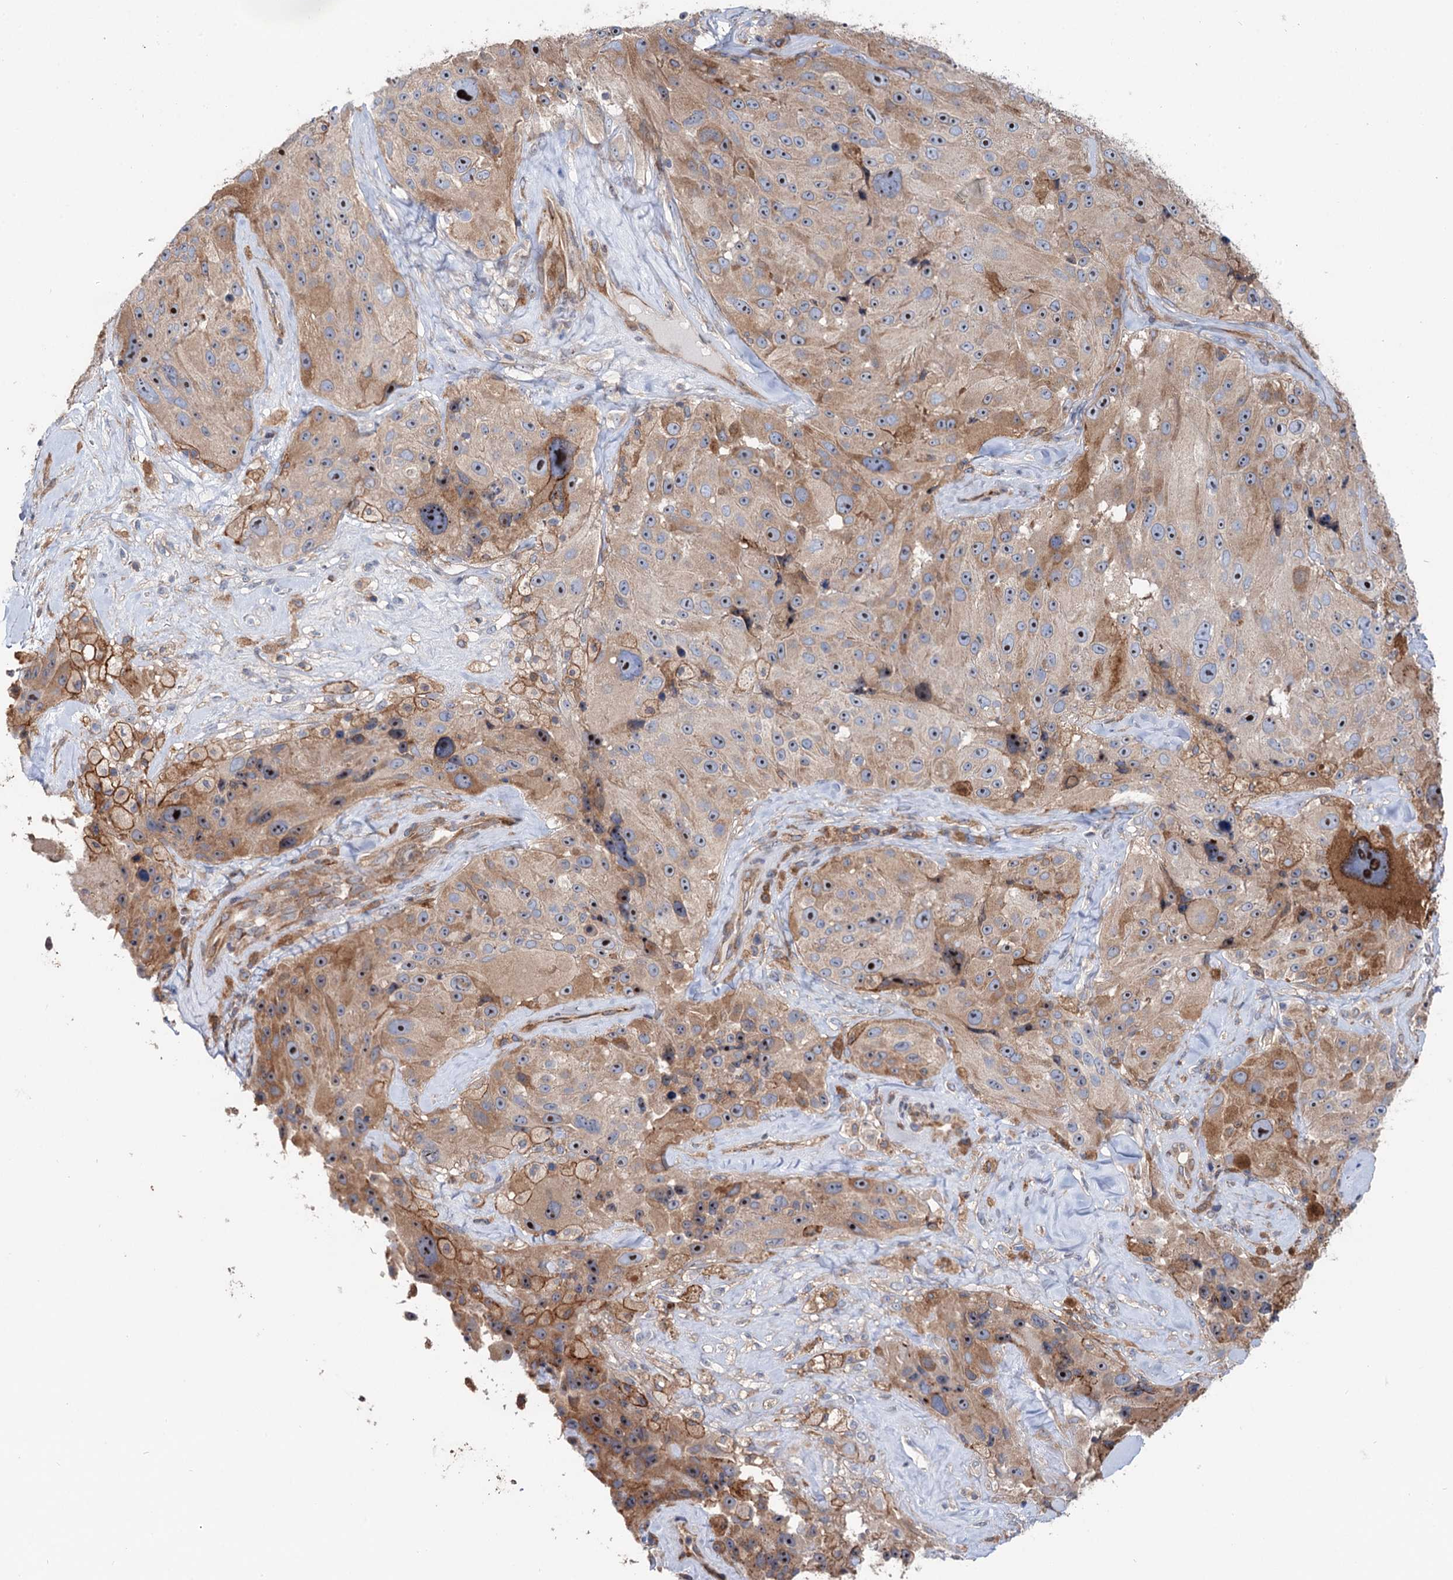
{"staining": {"intensity": "moderate", "quantity": ">75%", "location": "cytoplasmic/membranous"}, "tissue": "melanoma", "cell_type": "Tumor cells", "image_type": "cancer", "snomed": [{"axis": "morphology", "description": "Malignant melanoma, Metastatic site"}, {"axis": "topography", "description": "Lymph node"}], "caption": "The photomicrograph exhibits a brown stain indicating the presence of a protein in the cytoplasmic/membranous of tumor cells in malignant melanoma (metastatic site).", "gene": "PTDSS2", "patient": {"sex": "male", "age": 62}}